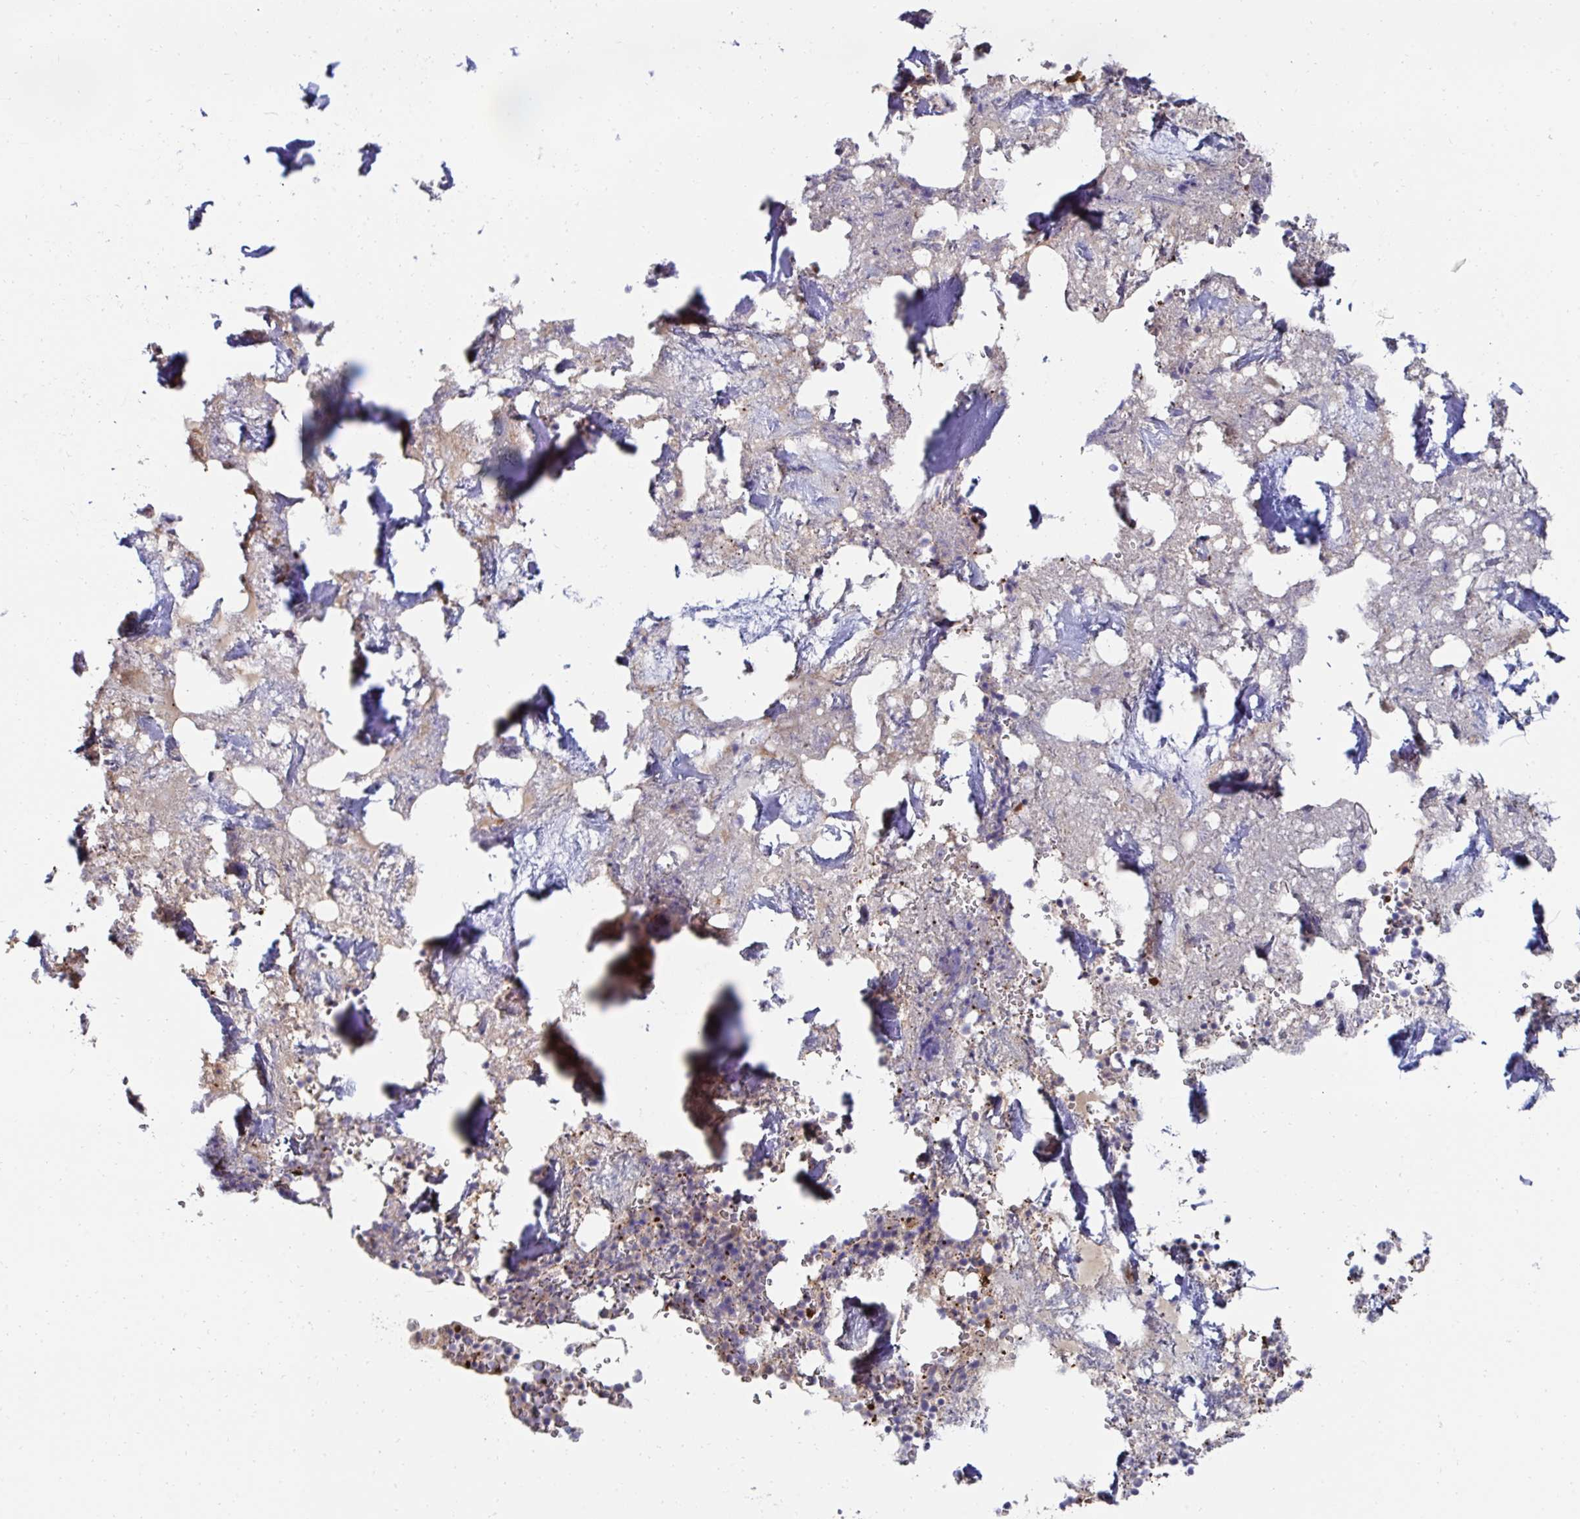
{"staining": {"intensity": "moderate", "quantity": "25%-75%", "location": "cytoplasmic/membranous"}, "tissue": "bone marrow", "cell_type": "Hematopoietic cells", "image_type": "normal", "snomed": [{"axis": "morphology", "description": "Normal tissue, NOS"}, {"axis": "topography", "description": "Bone marrow"}], "caption": "This image shows normal bone marrow stained with immunohistochemistry (IHC) to label a protein in brown. The cytoplasmic/membranous of hematopoietic cells show moderate positivity for the protein. Nuclei are counter-stained blue.", "gene": "FBXL13", "patient": {"sex": "female", "age": 42}}